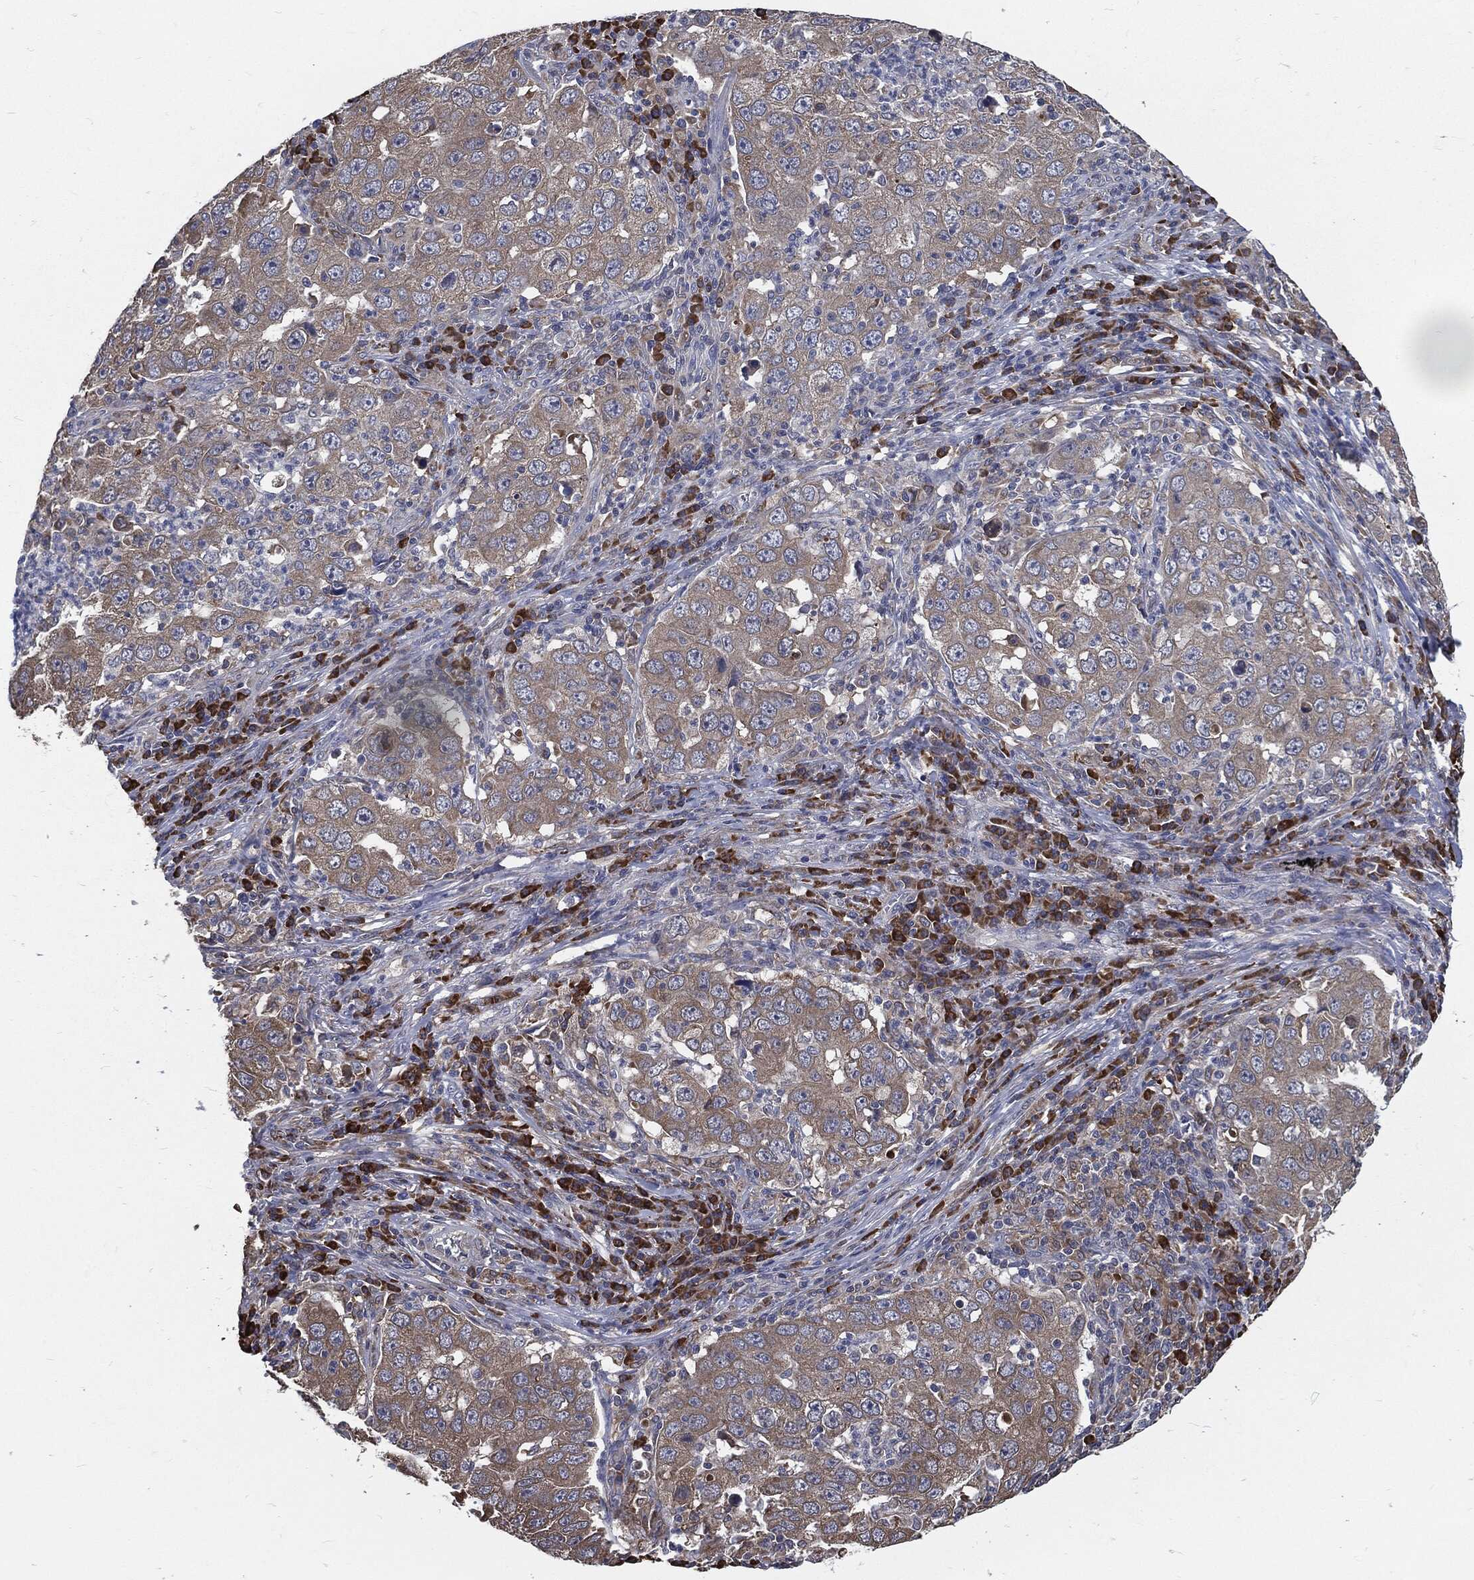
{"staining": {"intensity": "weak", "quantity": "25%-75%", "location": "cytoplasmic/membranous"}, "tissue": "lung cancer", "cell_type": "Tumor cells", "image_type": "cancer", "snomed": [{"axis": "morphology", "description": "Adenocarcinoma, NOS"}, {"axis": "topography", "description": "Lung"}], "caption": "Human lung adenocarcinoma stained with a brown dye reveals weak cytoplasmic/membranous positive positivity in approximately 25%-75% of tumor cells.", "gene": "PRDX4", "patient": {"sex": "male", "age": 73}}